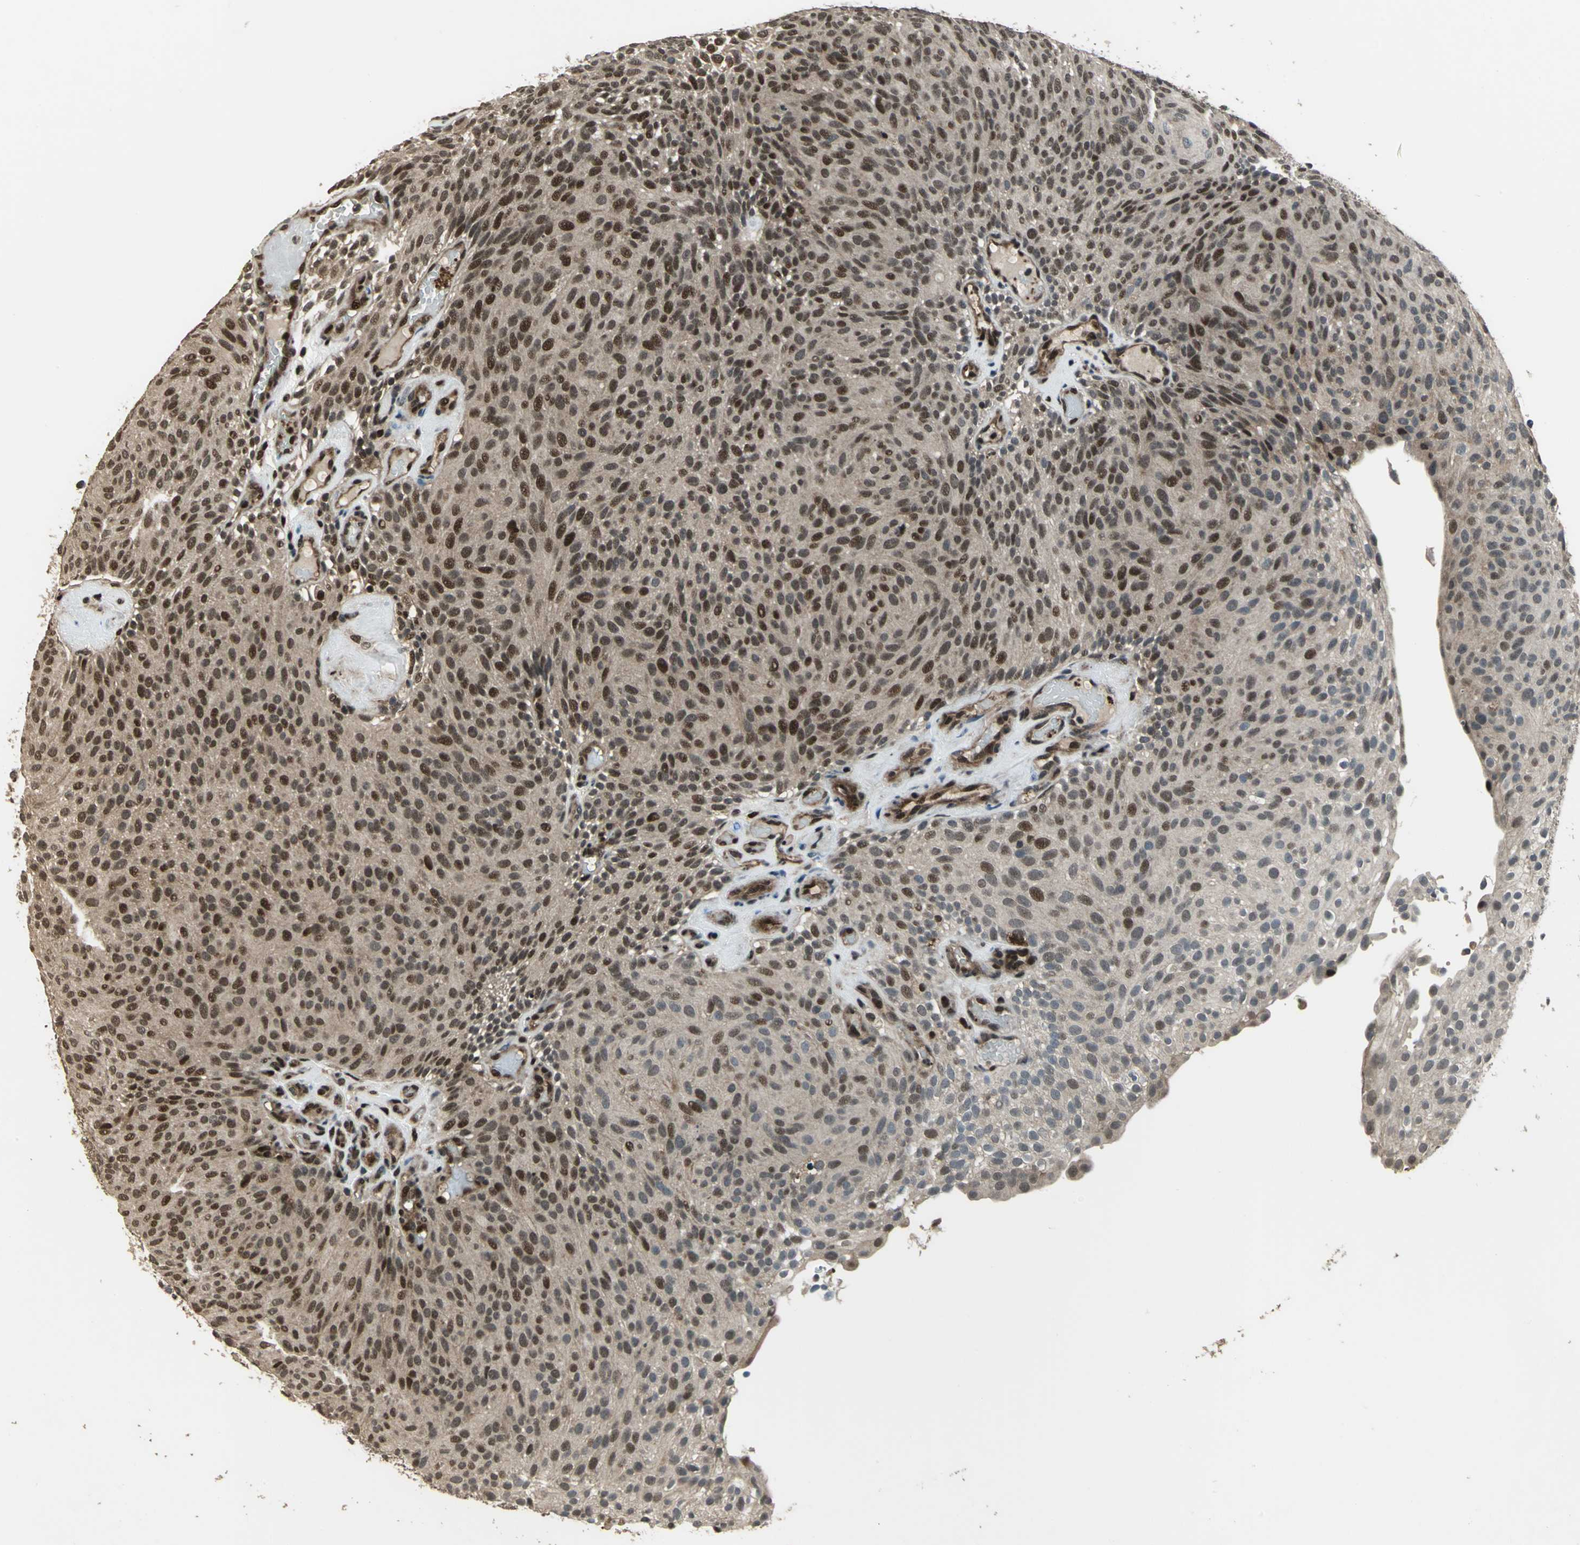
{"staining": {"intensity": "moderate", "quantity": ">75%", "location": "cytoplasmic/membranous,nuclear"}, "tissue": "urothelial cancer", "cell_type": "Tumor cells", "image_type": "cancer", "snomed": [{"axis": "morphology", "description": "Urothelial carcinoma, Low grade"}, {"axis": "topography", "description": "Urinary bladder"}], "caption": "This is a photomicrograph of immunohistochemistry (IHC) staining of urothelial carcinoma (low-grade), which shows moderate positivity in the cytoplasmic/membranous and nuclear of tumor cells.", "gene": "MIS18BP1", "patient": {"sex": "male", "age": 78}}